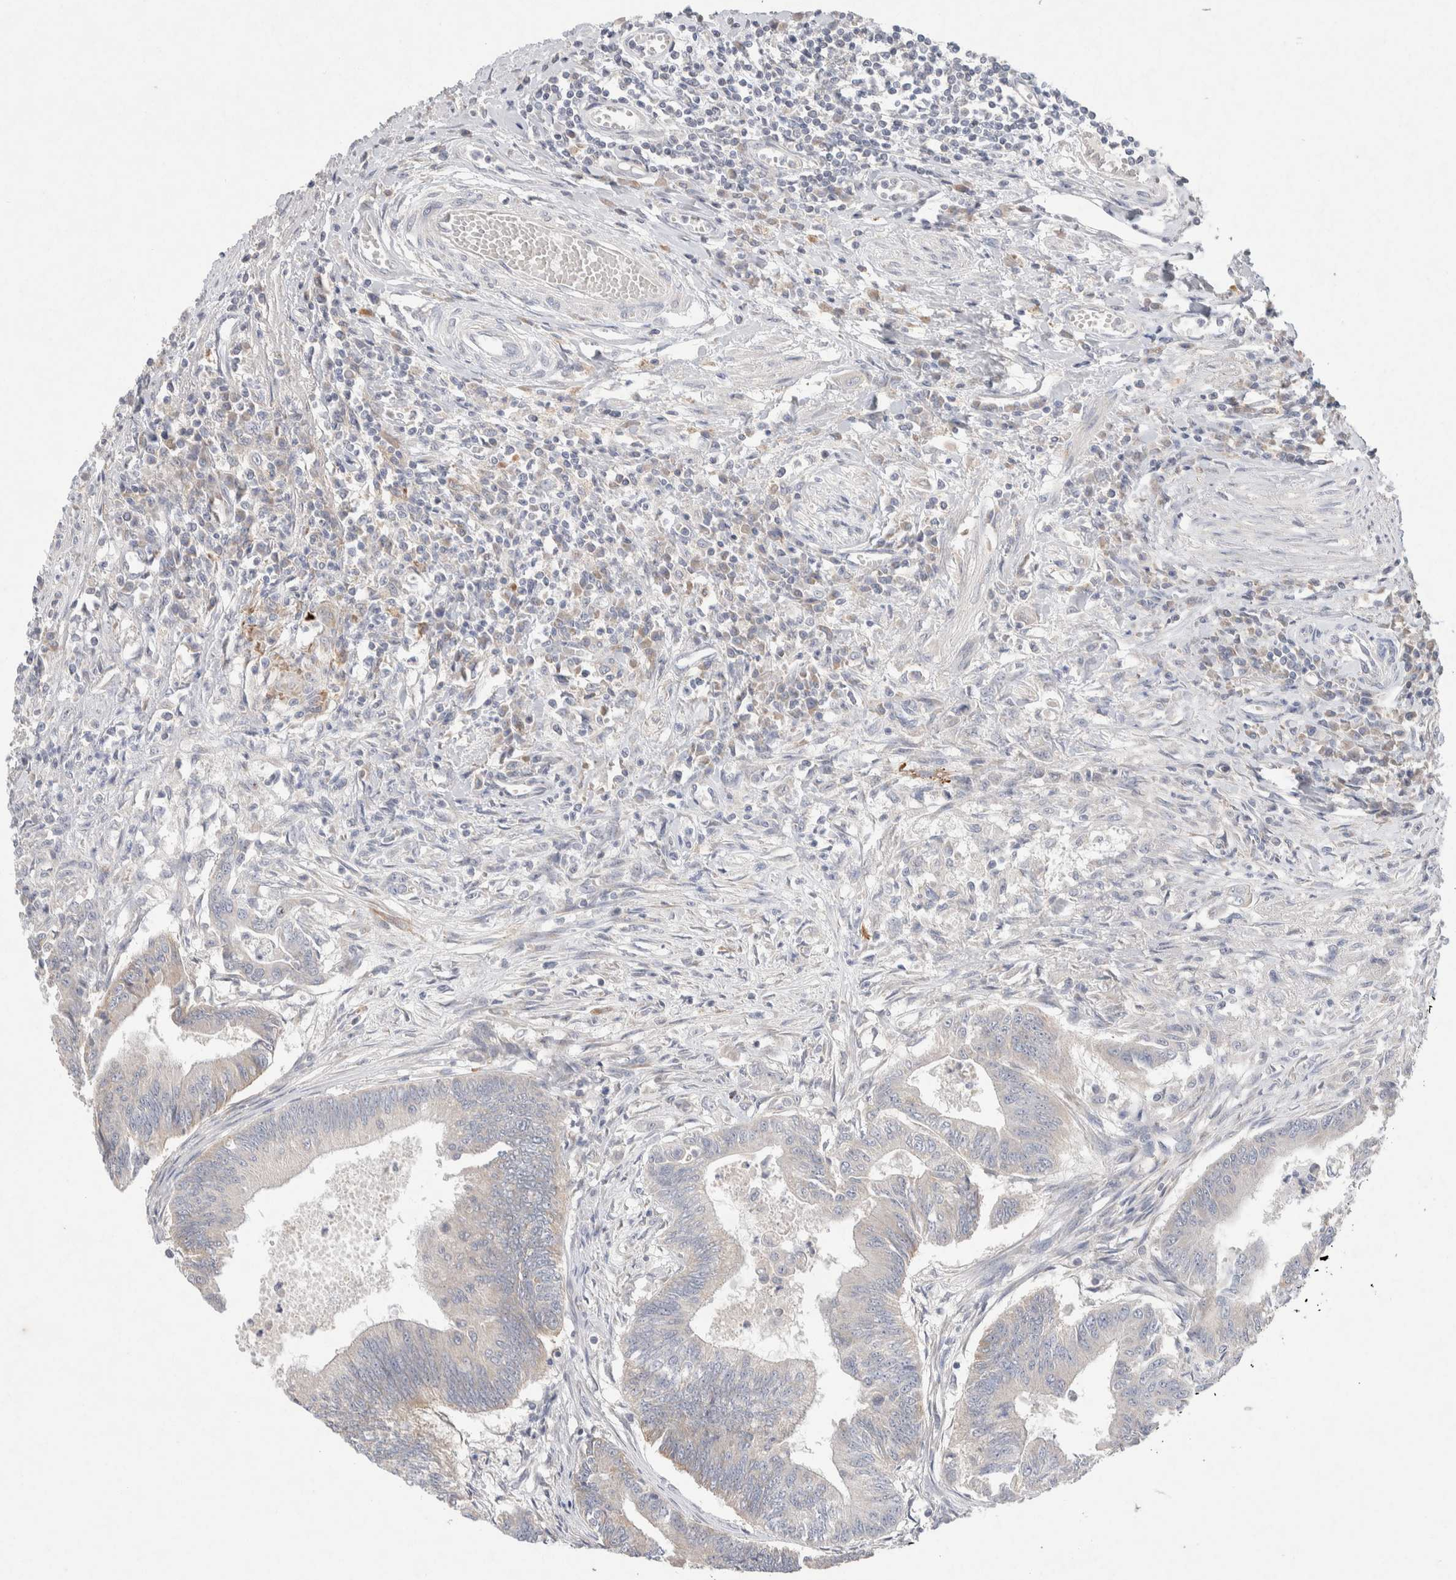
{"staining": {"intensity": "negative", "quantity": "none", "location": "none"}, "tissue": "colorectal cancer", "cell_type": "Tumor cells", "image_type": "cancer", "snomed": [{"axis": "morphology", "description": "Adenoma, NOS"}, {"axis": "morphology", "description": "Adenocarcinoma, NOS"}, {"axis": "topography", "description": "Colon"}], "caption": "Tumor cells are negative for protein expression in human adenoma (colorectal).", "gene": "CMTM4", "patient": {"sex": "male", "age": 79}}